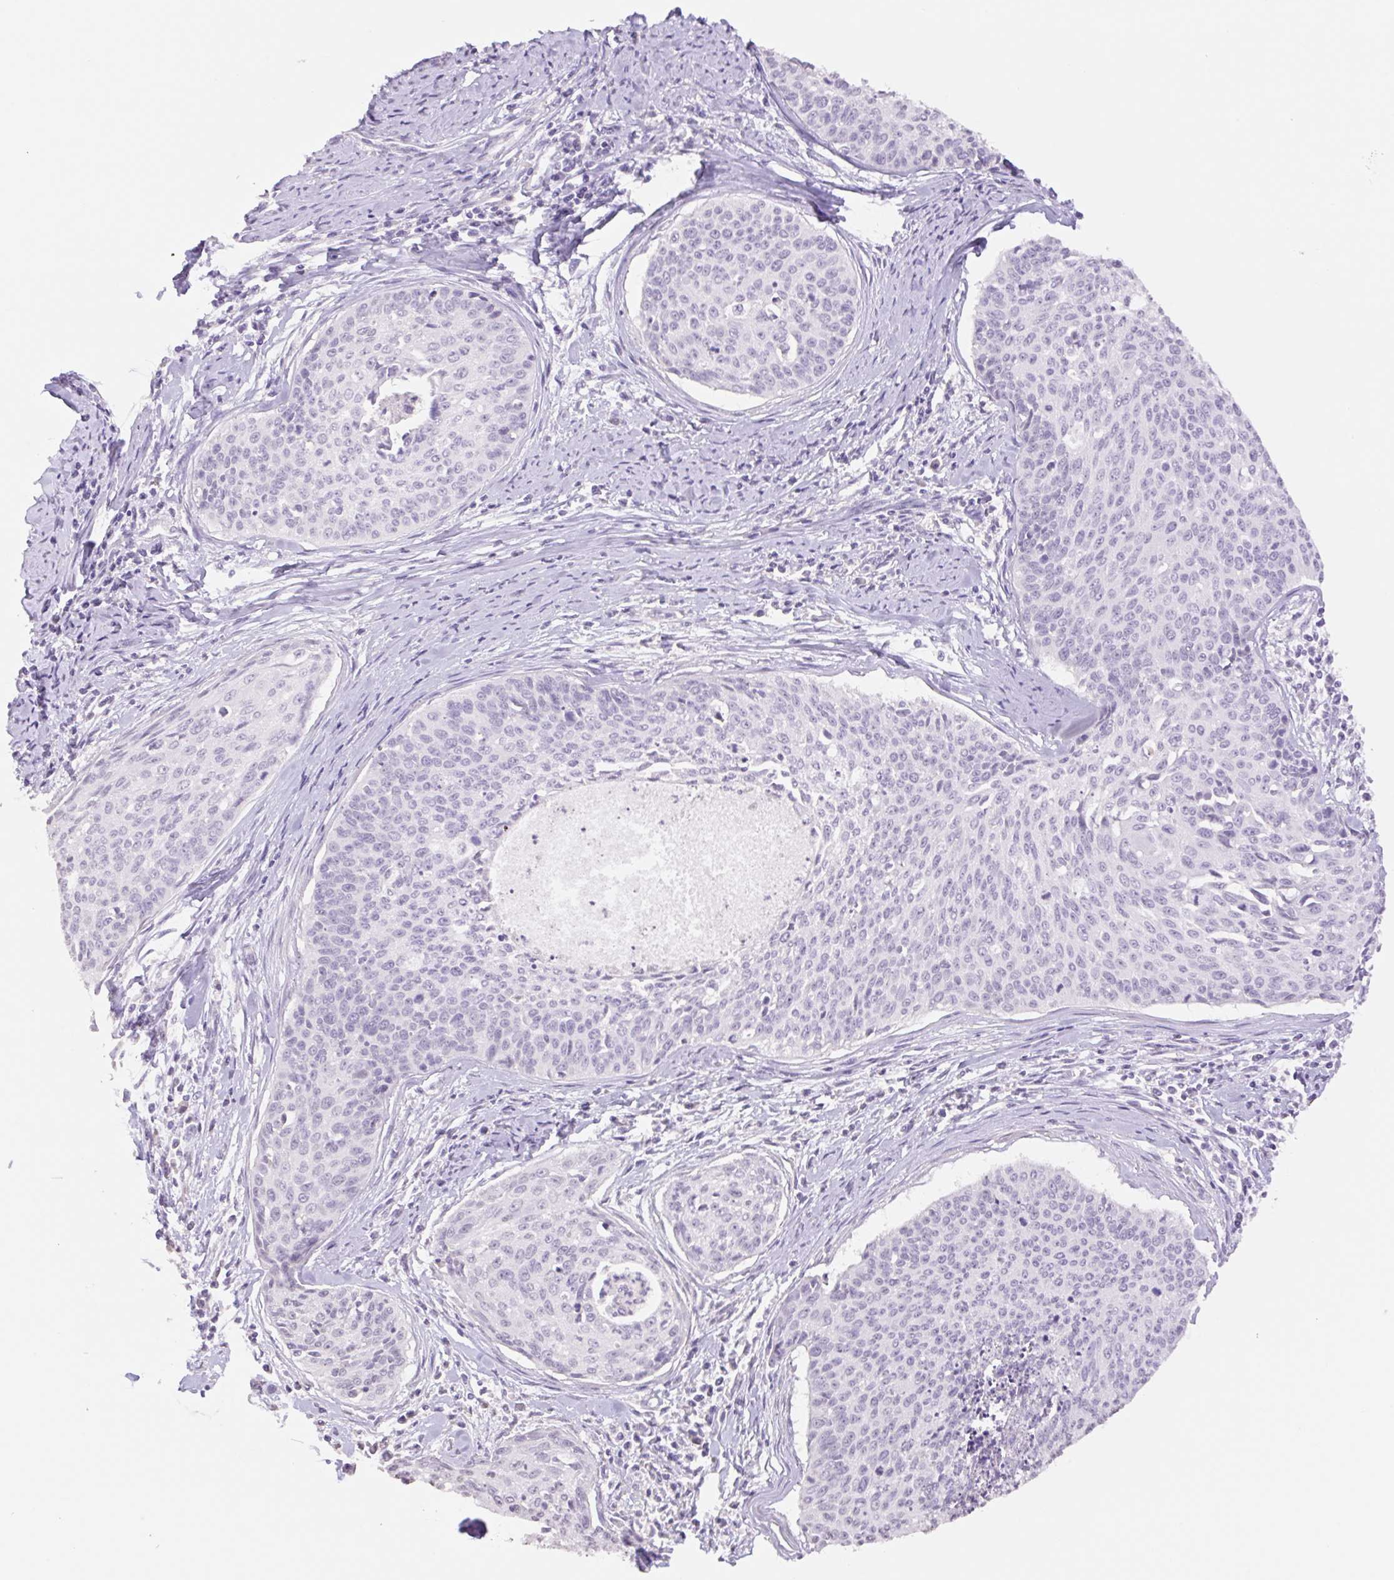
{"staining": {"intensity": "negative", "quantity": "none", "location": "none"}, "tissue": "cervical cancer", "cell_type": "Tumor cells", "image_type": "cancer", "snomed": [{"axis": "morphology", "description": "Squamous cell carcinoma, NOS"}, {"axis": "topography", "description": "Cervix"}], "caption": "Protein analysis of cervical squamous cell carcinoma reveals no significant staining in tumor cells.", "gene": "HCRTR2", "patient": {"sex": "female", "age": 55}}